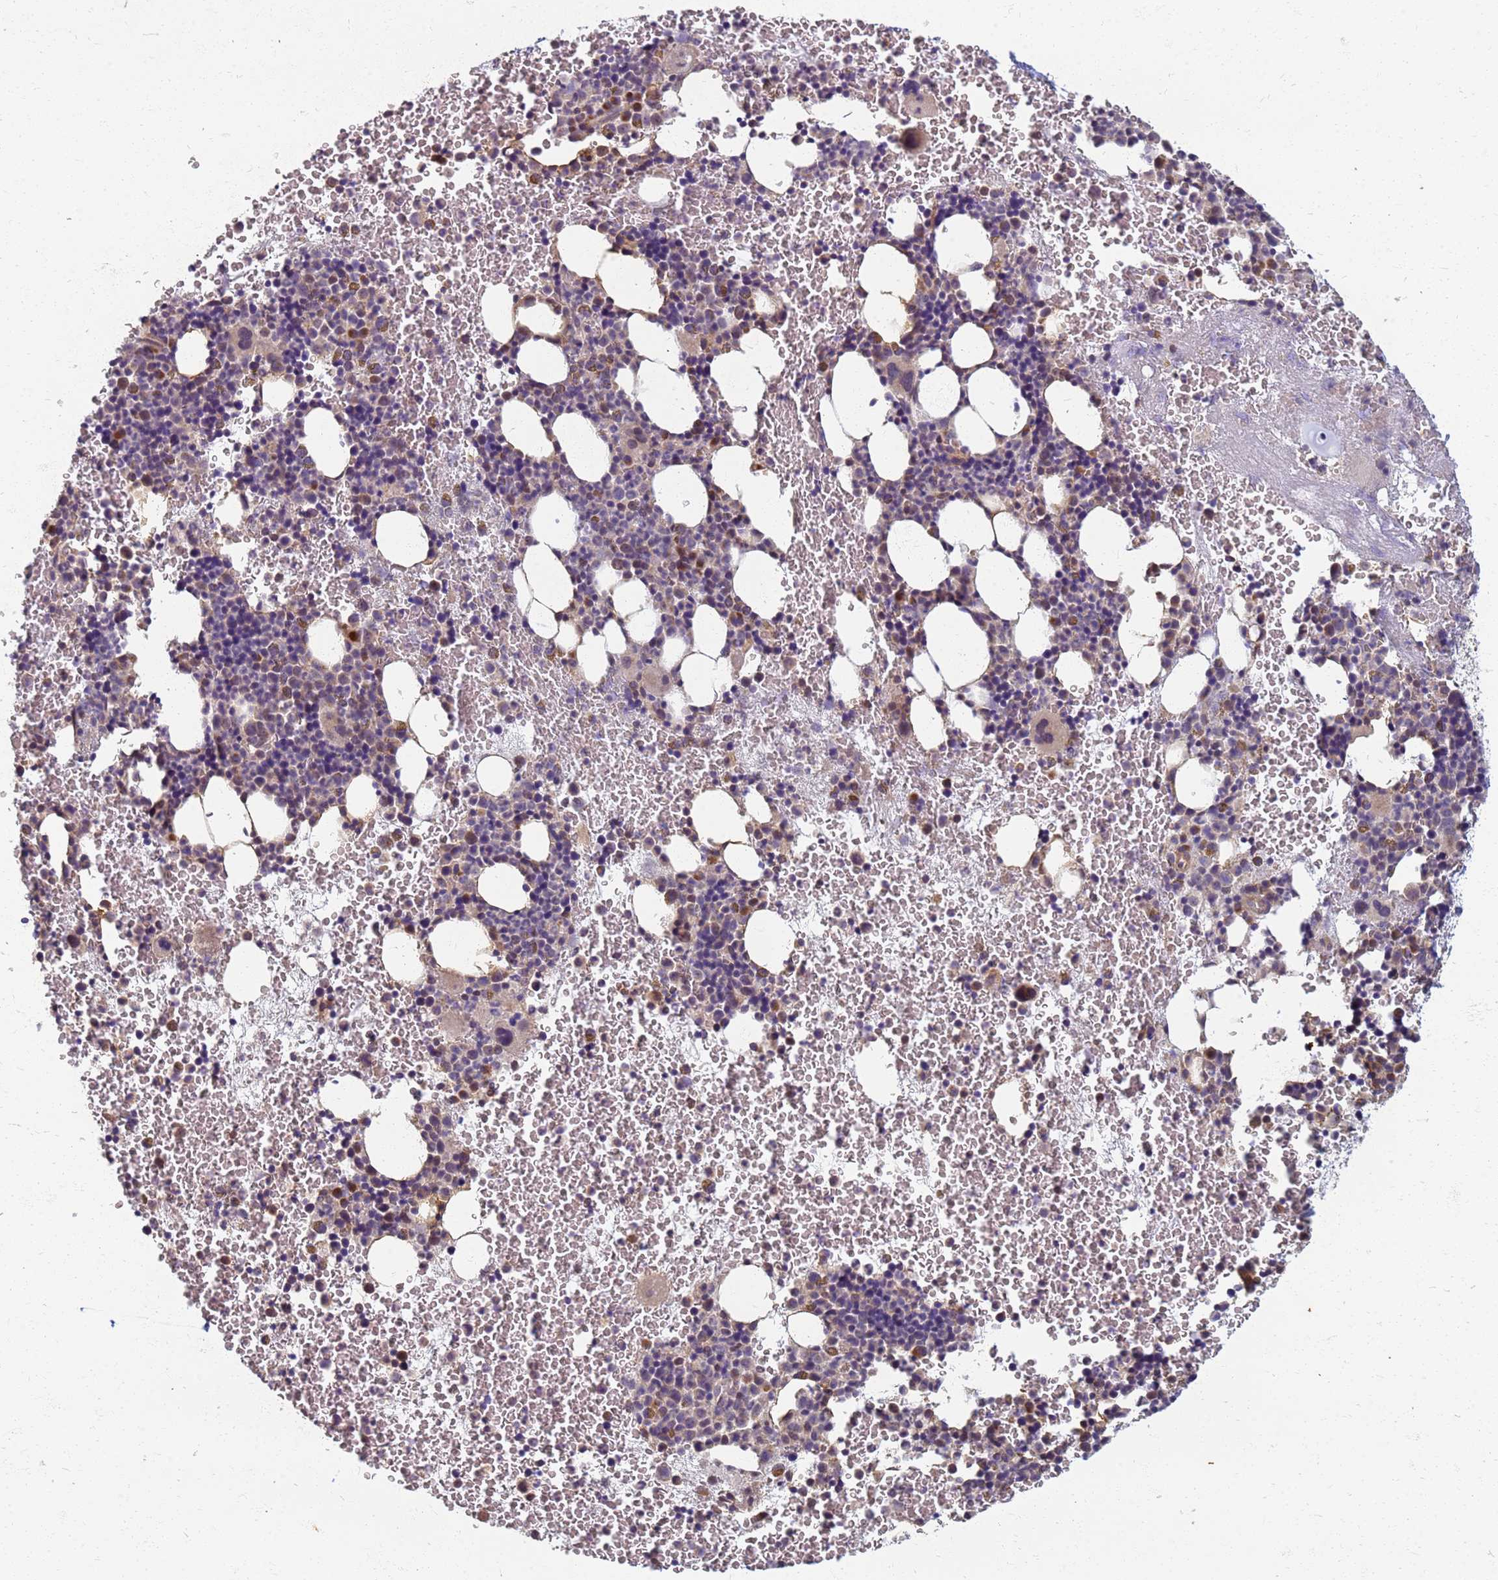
{"staining": {"intensity": "weak", "quantity": "<25%", "location": "cytoplasmic/membranous"}, "tissue": "bone marrow", "cell_type": "Hematopoietic cells", "image_type": "normal", "snomed": [{"axis": "morphology", "description": "Normal tissue, NOS"}, {"axis": "topography", "description": "Bone marrow"}], "caption": "Immunohistochemistry (IHC) micrograph of unremarkable human bone marrow stained for a protein (brown), which reveals no expression in hematopoietic cells.", "gene": "ITGB4", "patient": {"sex": "male", "age": 11}}